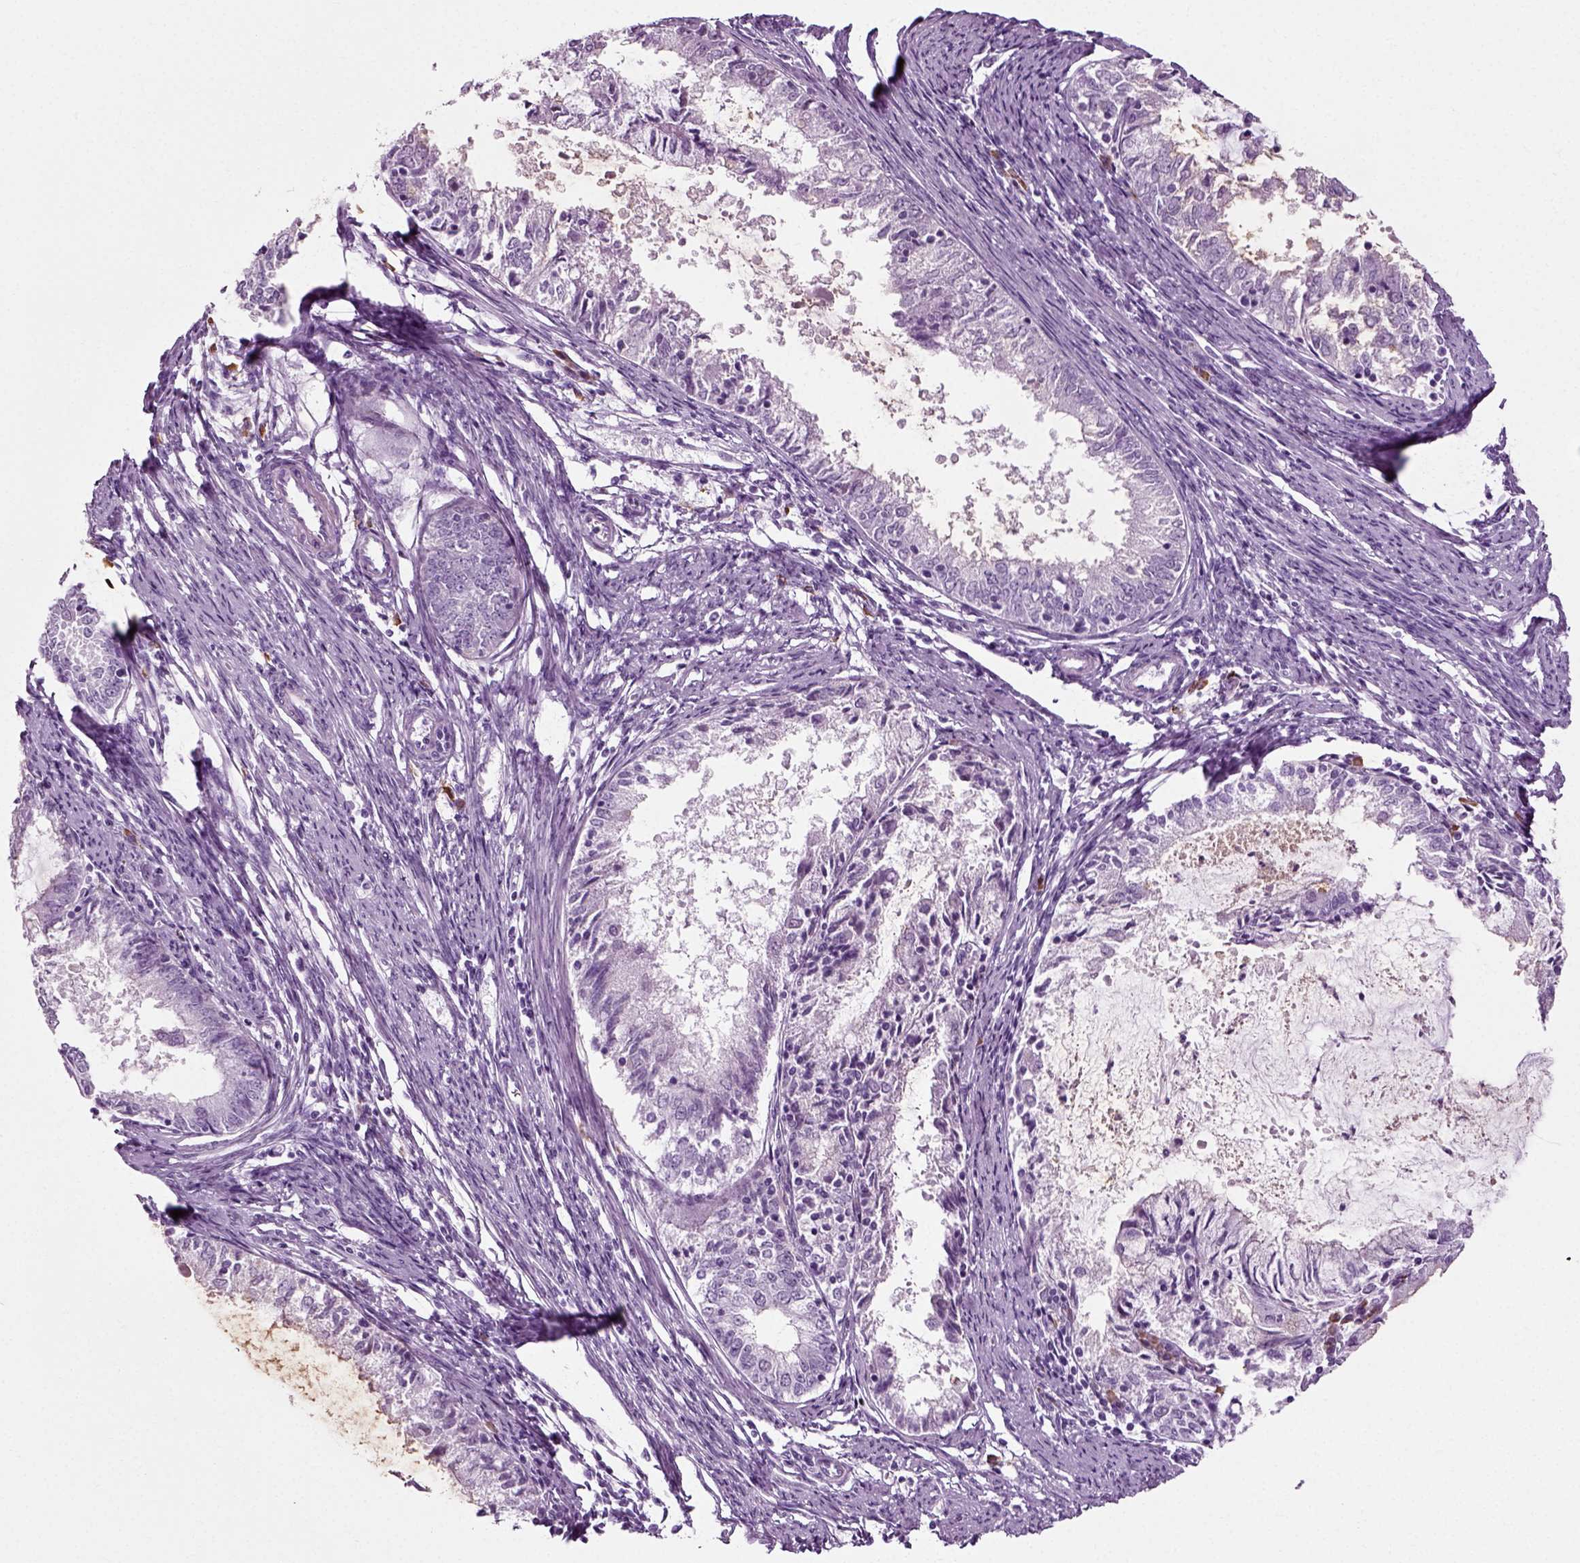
{"staining": {"intensity": "negative", "quantity": "none", "location": "none"}, "tissue": "endometrial cancer", "cell_type": "Tumor cells", "image_type": "cancer", "snomed": [{"axis": "morphology", "description": "Adenocarcinoma, NOS"}, {"axis": "topography", "description": "Endometrium"}], "caption": "This is a image of immunohistochemistry (IHC) staining of endometrial adenocarcinoma, which shows no expression in tumor cells.", "gene": "SLC26A8", "patient": {"sex": "female", "age": 57}}